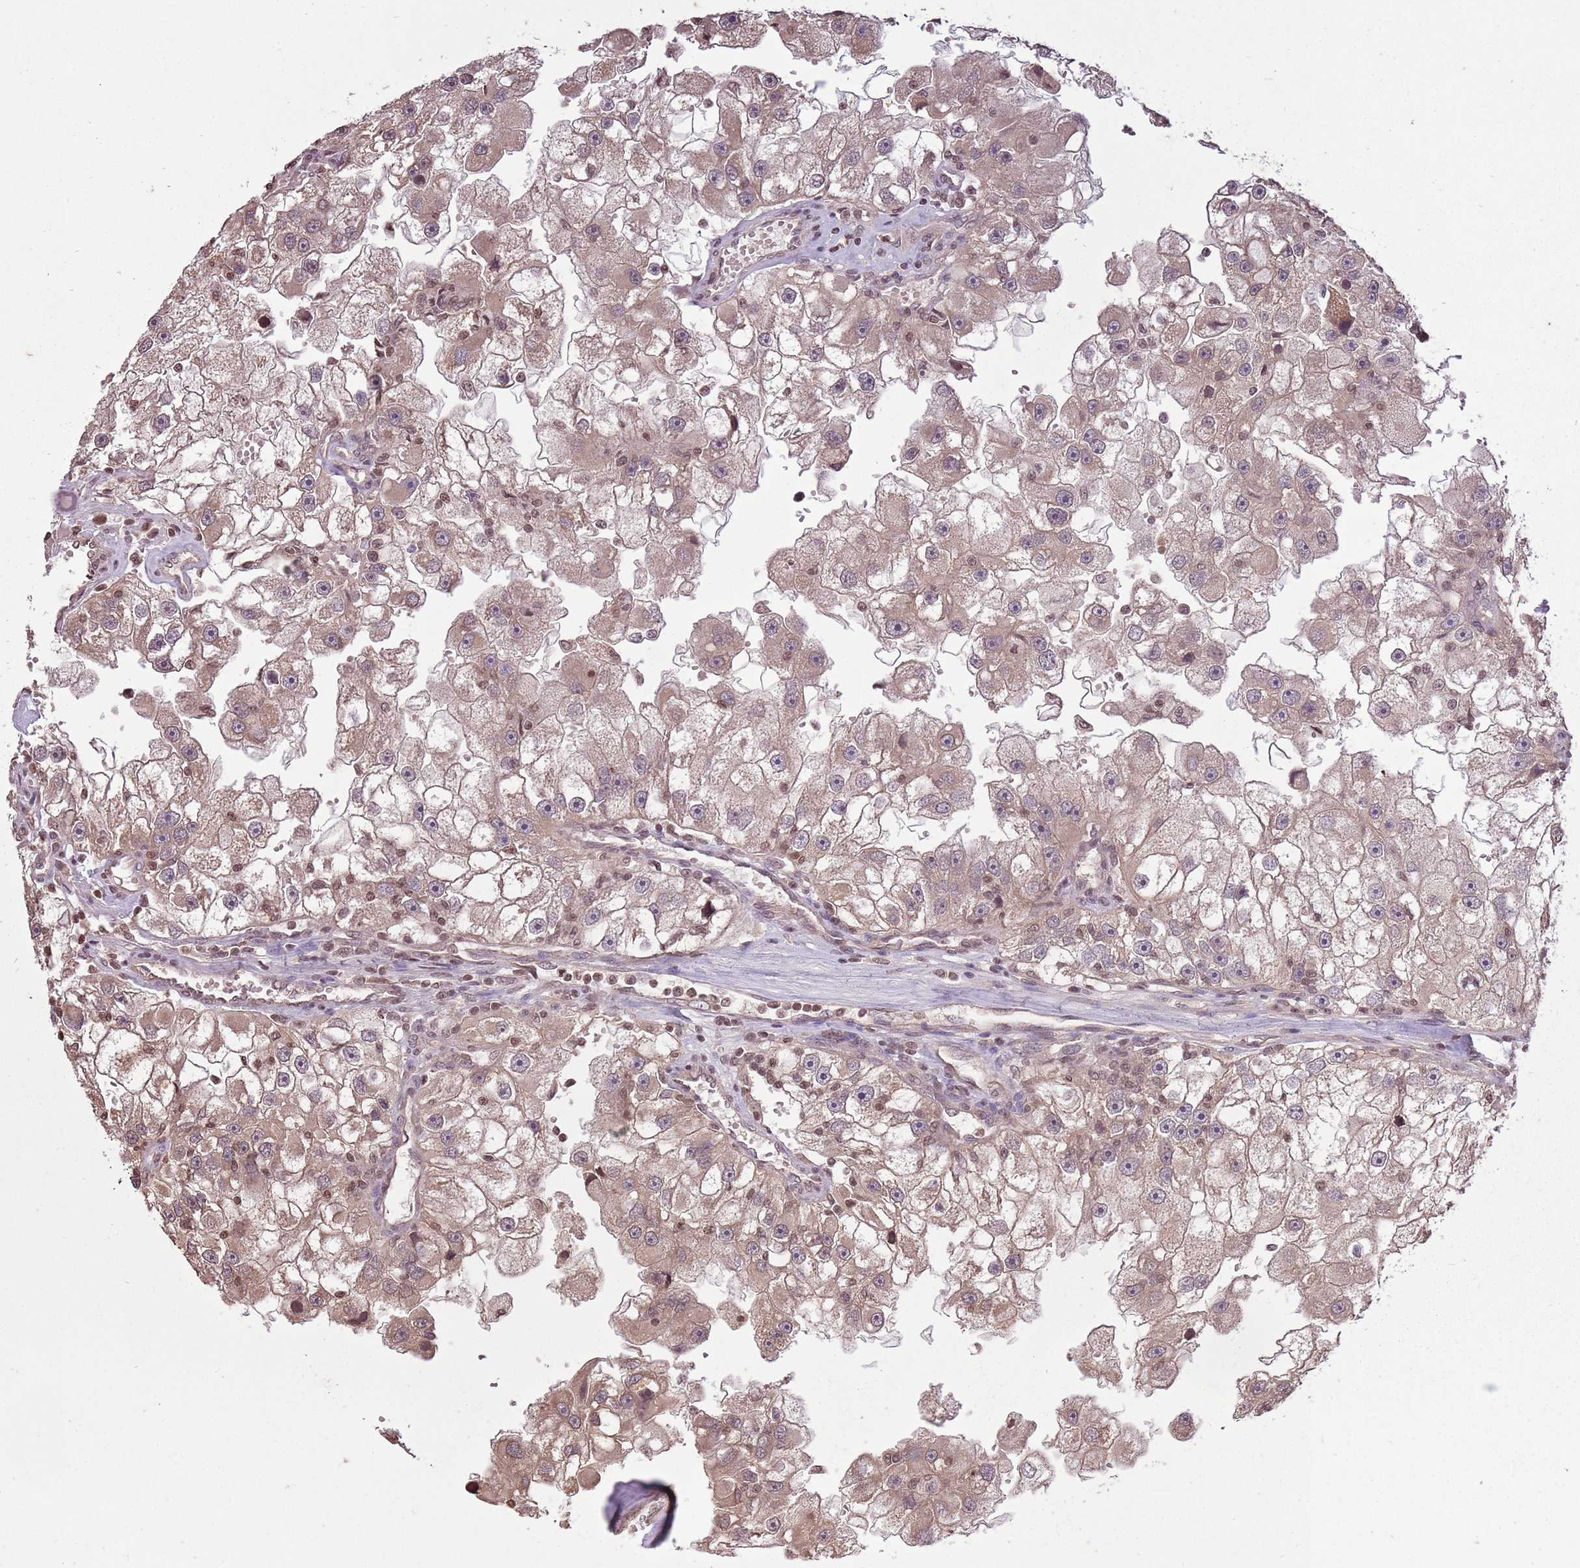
{"staining": {"intensity": "weak", "quantity": ">75%", "location": "cytoplasmic/membranous,nuclear"}, "tissue": "renal cancer", "cell_type": "Tumor cells", "image_type": "cancer", "snomed": [{"axis": "morphology", "description": "Adenocarcinoma, NOS"}, {"axis": "topography", "description": "Kidney"}], "caption": "Adenocarcinoma (renal) stained with a protein marker shows weak staining in tumor cells.", "gene": "CAPN9", "patient": {"sex": "male", "age": 63}}